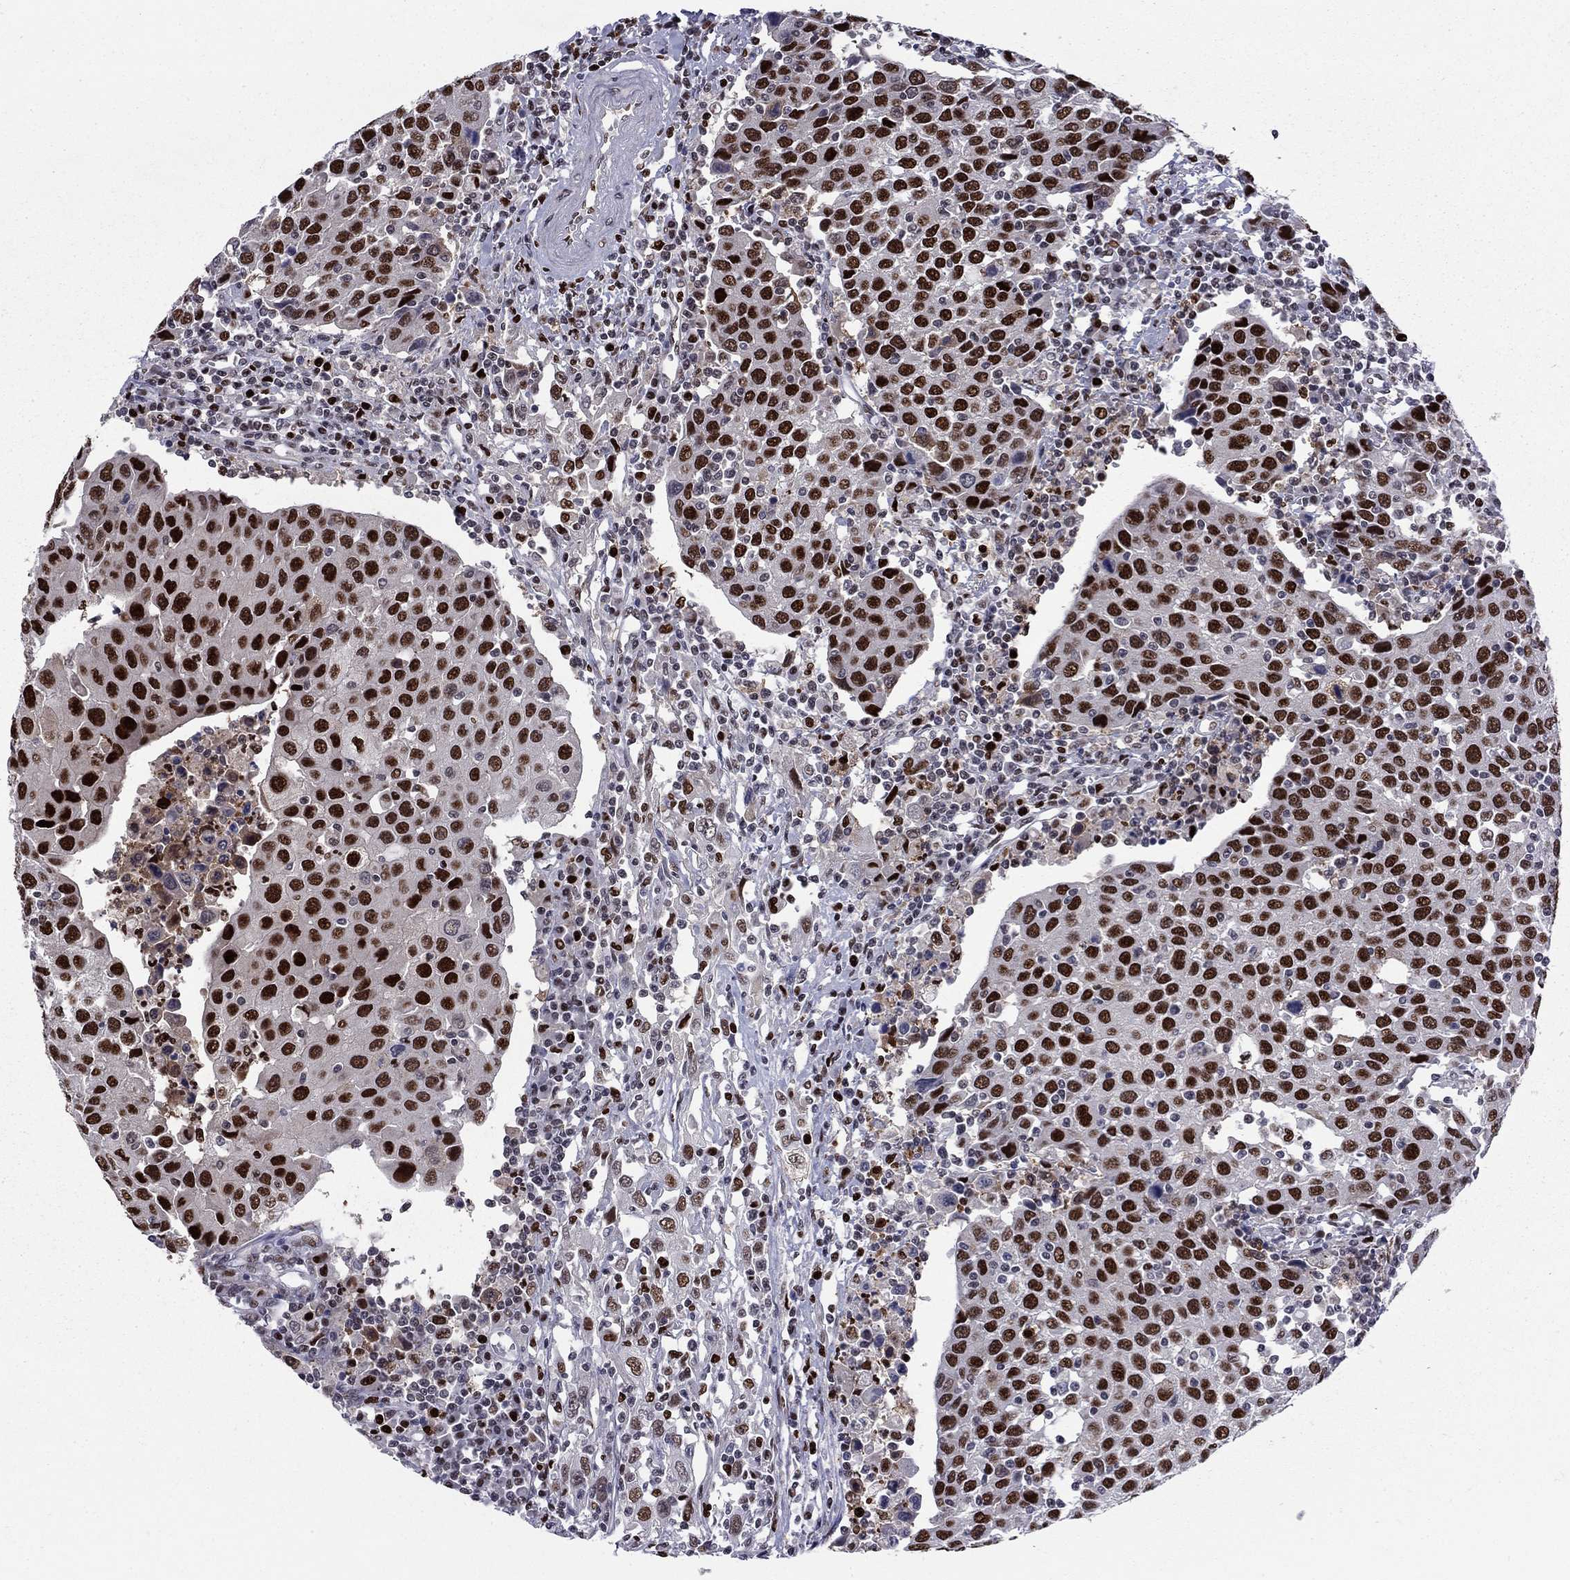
{"staining": {"intensity": "strong", "quantity": ">75%", "location": "nuclear"}, "tissue": "urothelial cancer", "cell_type": "Tumor cells", "image_type": "cancer", "snomed": [{"axis": "morphology", "description": "Urothelial carcinoma, High grade"}, {"axis": "topography", "description": "Urinary bladder"}], "caption": "Urothelial carcinoma (high-grade) stained with a protein marker displays strong staining in tumor cells.", "gene": "PCGF3", "patient": {"sex": "female", "age": 85}}